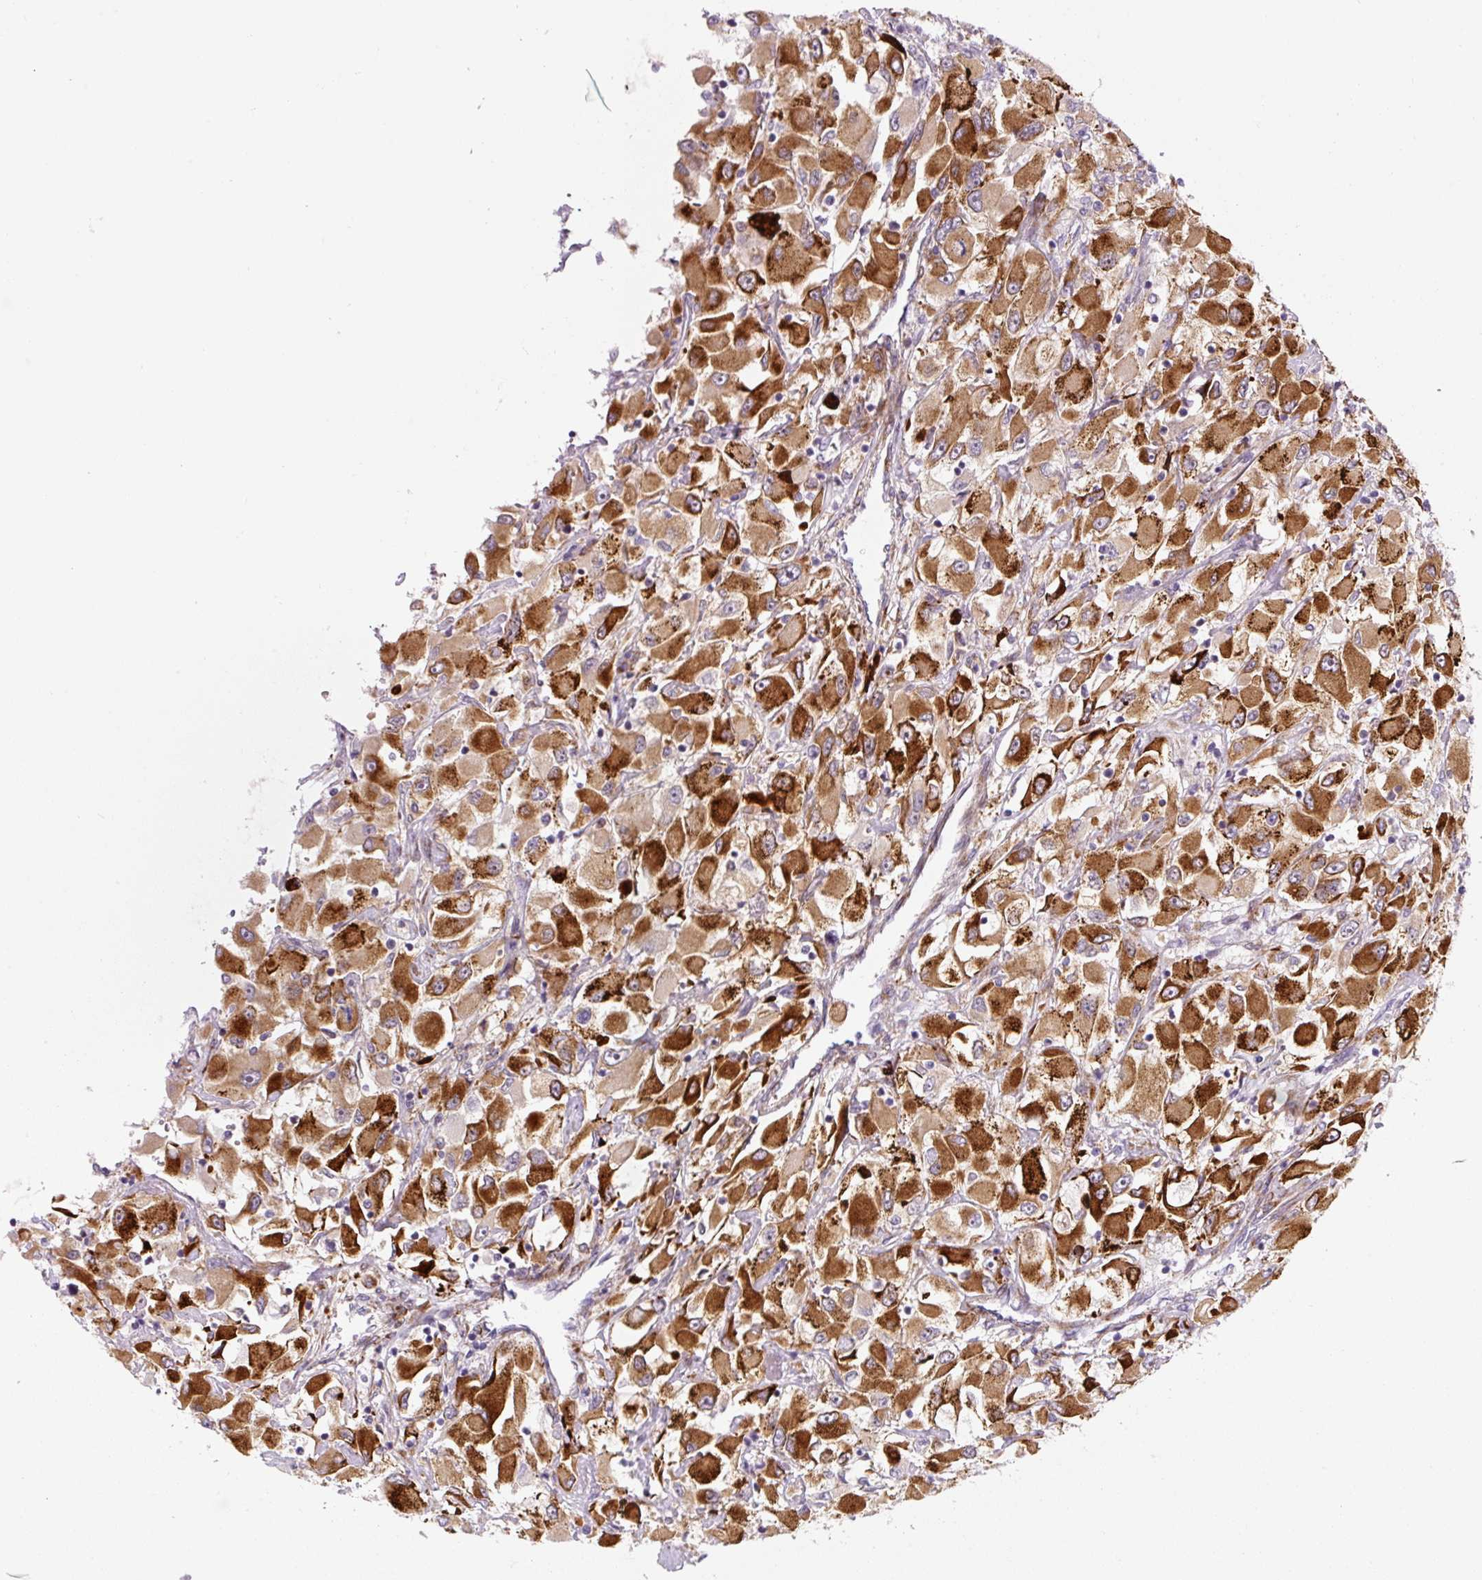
{"staining": {"intensity": "strong", "quantity": ">75%", "location": "cytoplasmic/membranous"}, "tissue": "renal cancer", "cell_type": "Tumor cells", "image_type": "cancer", "snomed": [{"axis": "morphology", "description": "Adenocarcinoma, NOS"}, {"axis": "topography", "description": "Kidney"}], "caption": "Protein staining exhibits strong cytoplasmic/membranous expression in approximately >75% of tumor cells in renal cancer (adenocarcinoma).", "gene": "DISP3", "patient": {"sex": "female", "age": 52}}